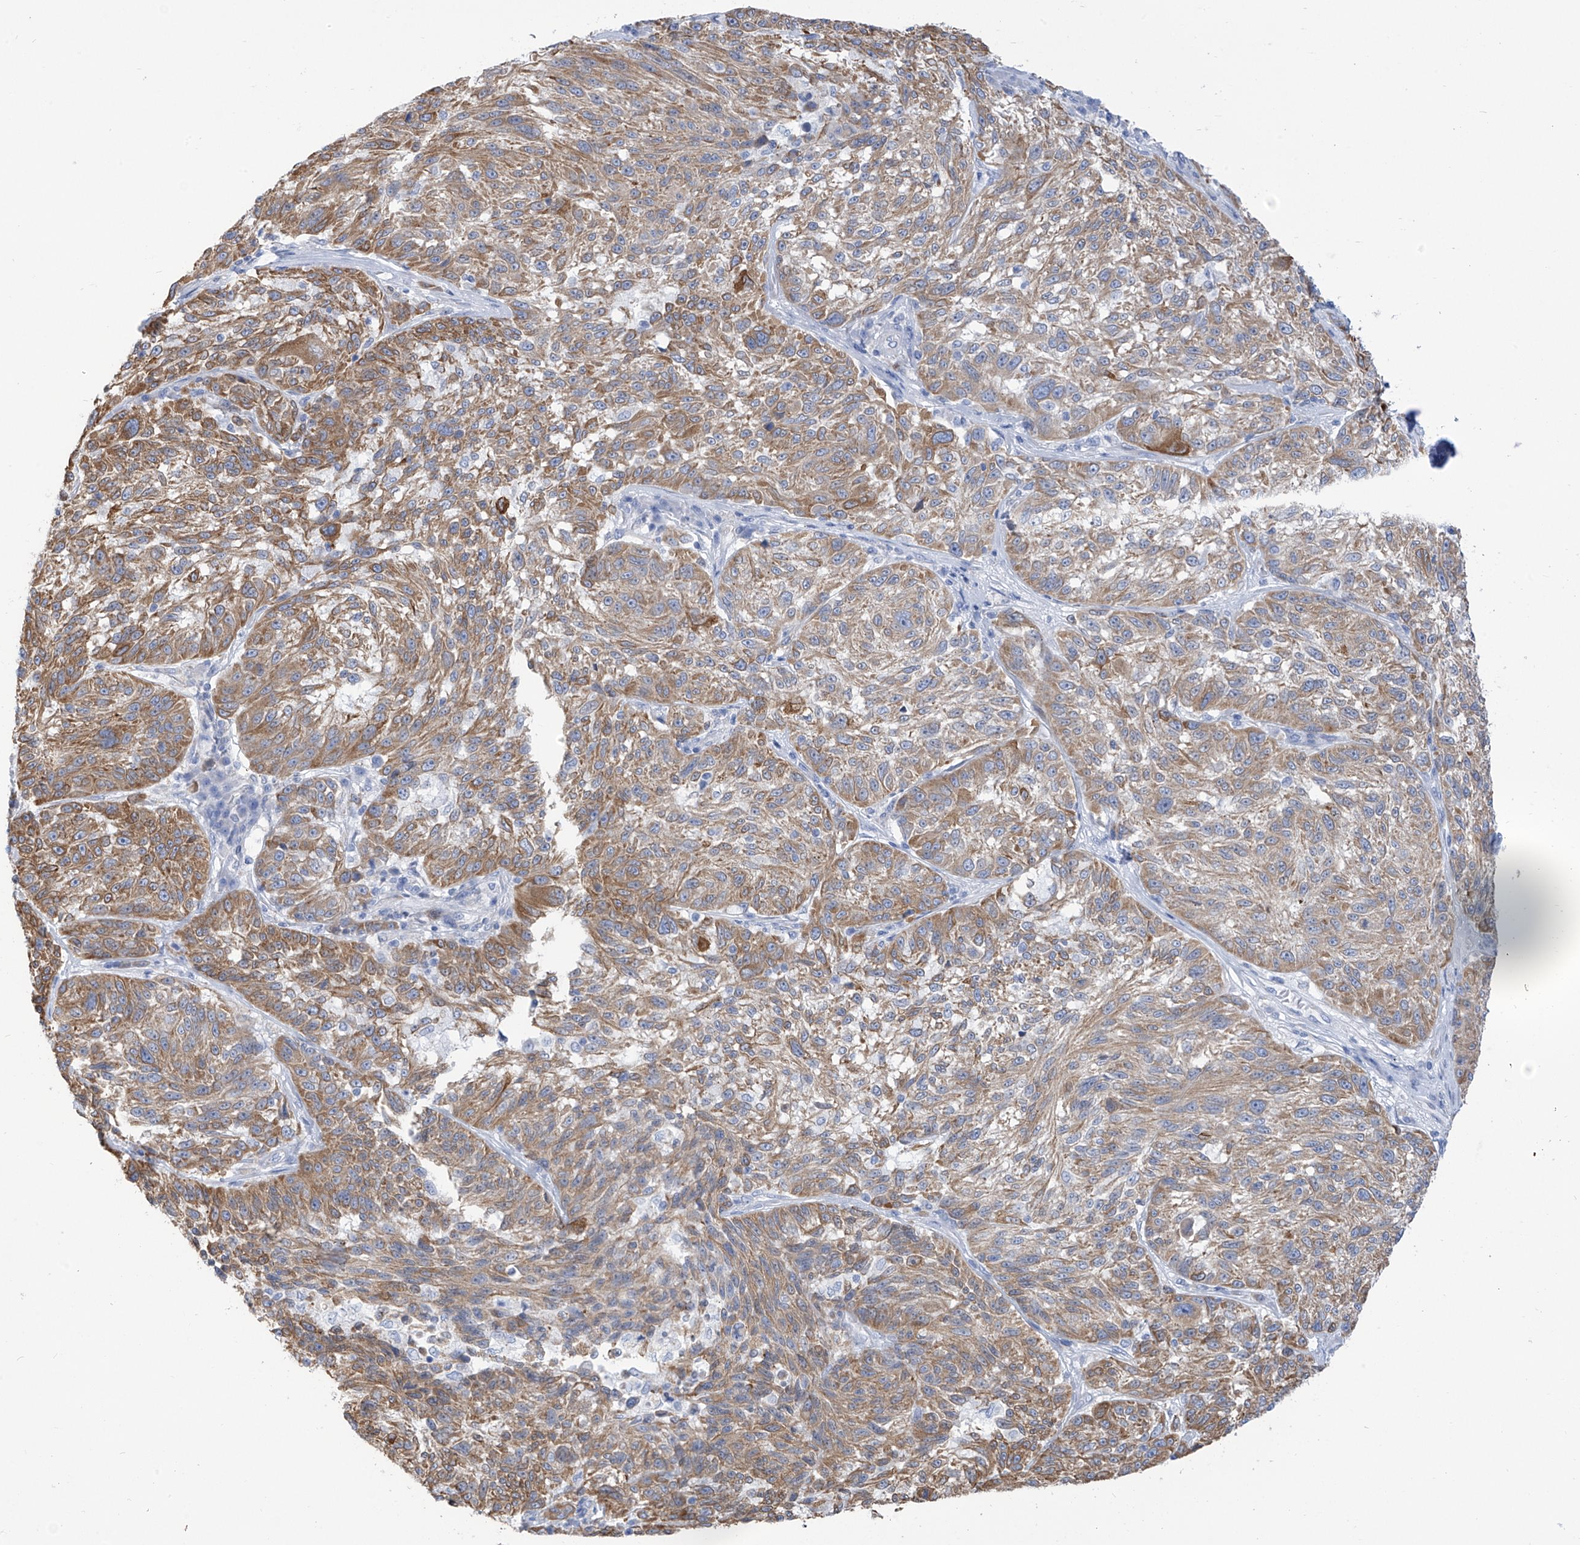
{"staining": {"intensity": "moderate", "quantity": ">75%", "location": "cytoplasmic/membranous"}, "tissue": "melanoma", "cell_type": "Tumor cells", "image_type": "cancer", "snomed": [{"axis": "morphology", "description": "Malignant melanoma, NOS"}, {"axis": "topography", "description": "Skin"}], "caption": "Protein staining of malignant melanoma tissue exhibits moderate cytoplasmic/membranous staining in approximately >75% of tumor cells.", "gene": "RCN2", "patient": {"sex": "male", "age": 53}}